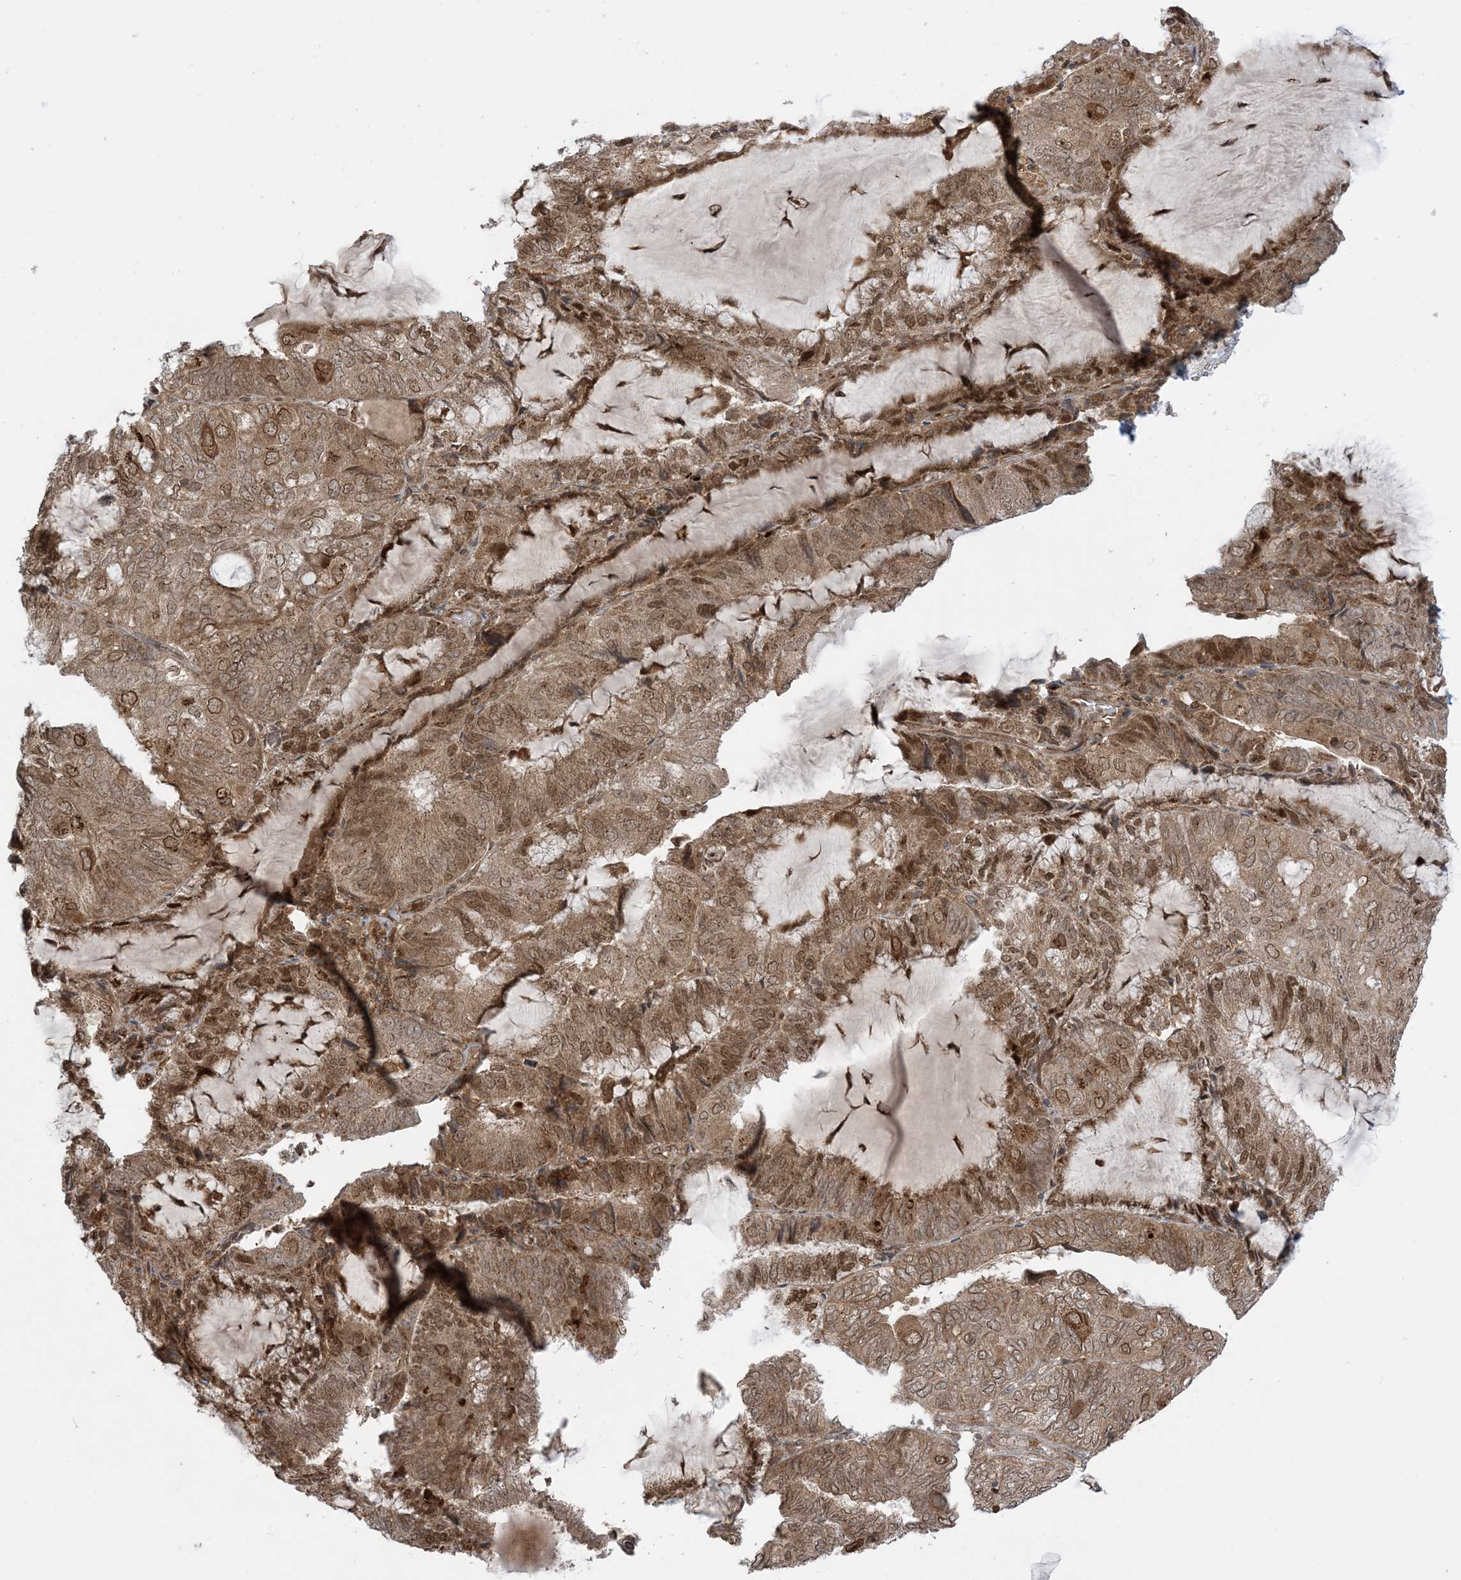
{"staining": {"intensity": "moderate", "quantity": ">75%", "location": "cytoplasmic/membranous,nuclear"}, "tissue": "endometrial cancer", "cell_type": "Tumor cells", "image_type": "cancer", "snomed": [{"axis": "morphology", "description": "Adenocarcinoma, NOS"}, {"axis": "topography", "description": "Endometrium"}], "caption": "Protein positivity by IHC exhibits moderate cytoplasmic/membranous and nuclear expression in about >75% of tumor cells in endometrial adenocarcinoma.", "gene": "CASP4", "patient": {"sex": "female", "age": 81}}